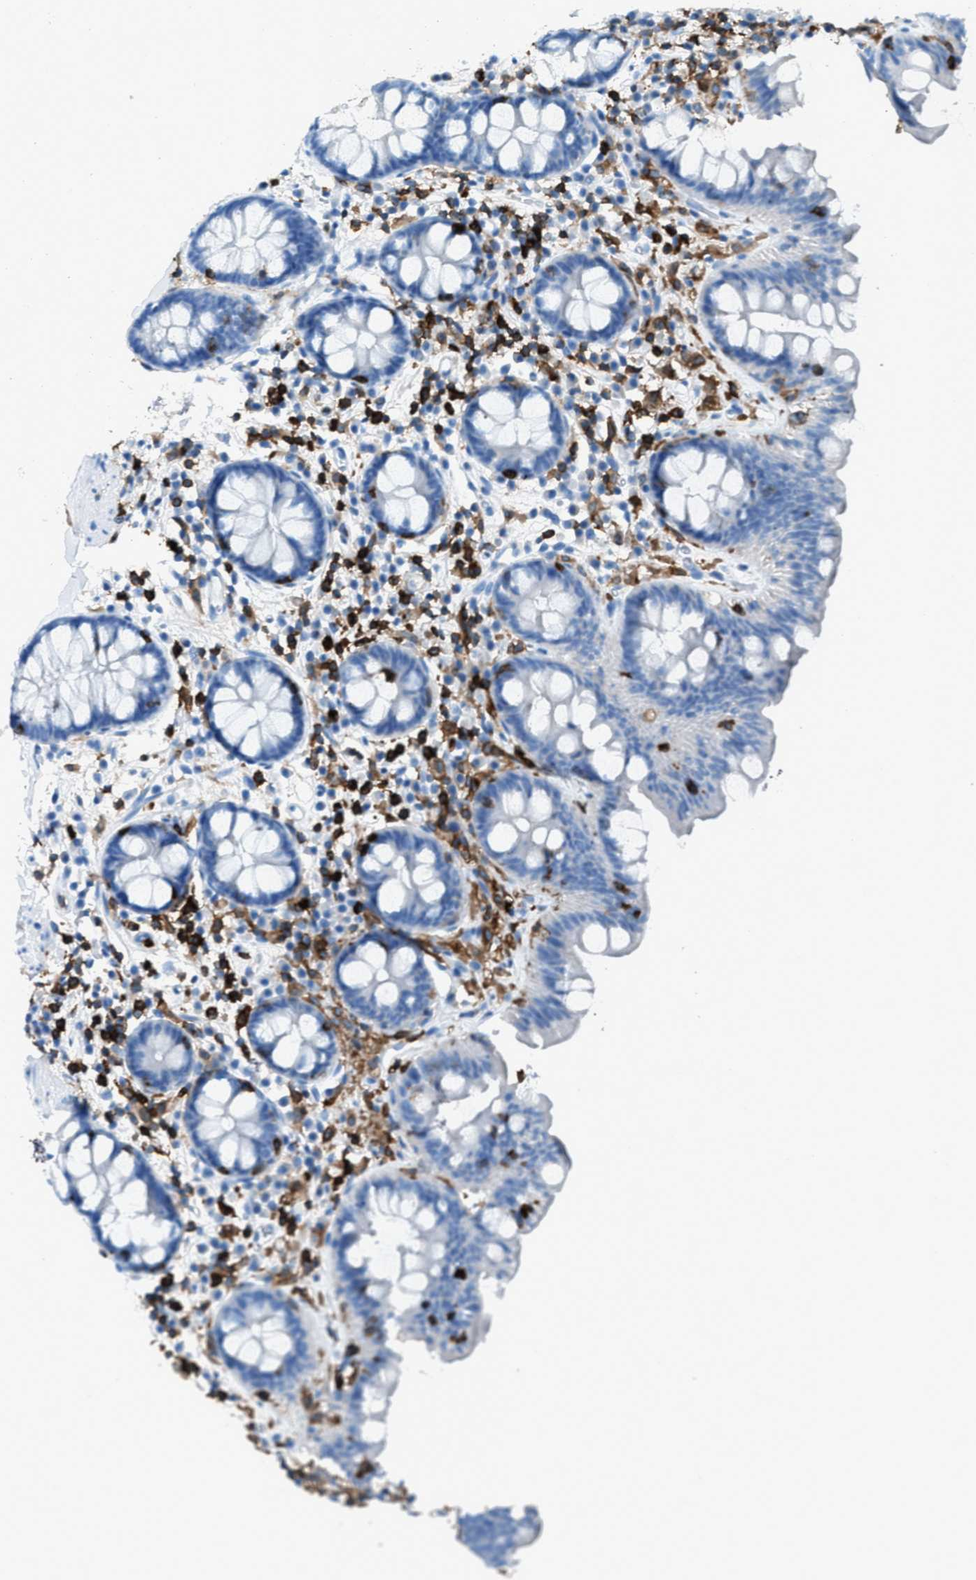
{"staining": {"intensity": "negative", "quantity": "none", "location": "none"}, "tissue": "colon", "cell_type": "Endothelial cells", "image_type": "normal", "snomed": [{"axis": "morphology", "description": "Normal tissue, NOS"}, {"axis": "topography", "description": "Colon"}], "caption": "Endothelial cells show no significant protein positivity in normal colon. (DAB (3,3'-diaminobenzidine) immunohistochemistry (IHC), high magnification).", "gene": "ITGB2", "patient": {"sex": "female", "age": 80}}